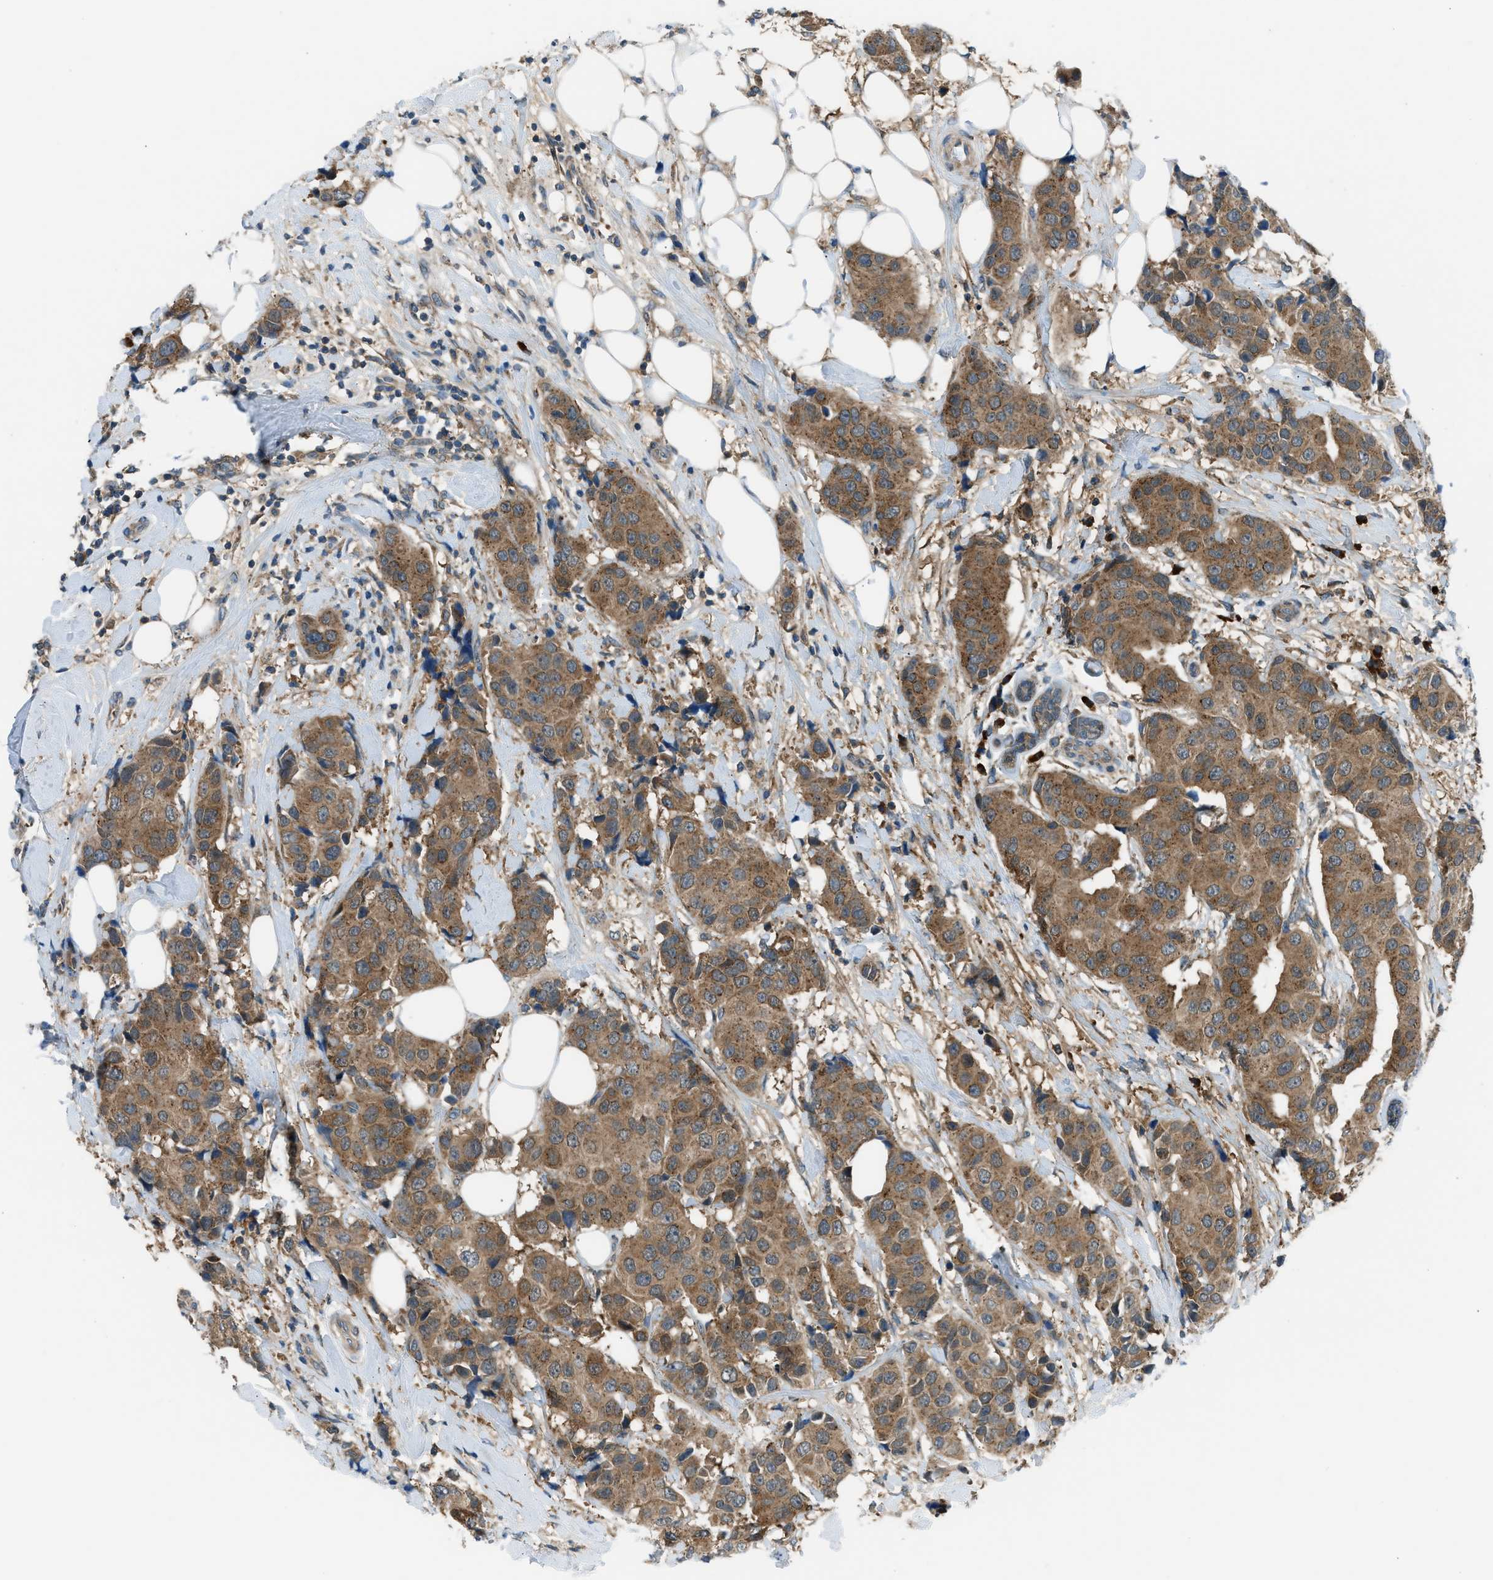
{"staining": {"intensity": "moderate", "quantity": ">75%", "location": "cytoplasmic/membranous"}, "tissue": "breast cancer", "cell_type": "Tumor cells", "image_type": "cancer", "snomed": [{"axis": "morphology", "description": "Normal tissue, NOS"}, {"axis": "morphology", "description": "Duct carcinoma"}, {"axis": "topography", "description": "Breast"}], "caption": "Human invasive ductal carcinoma (breast) stained for a protein (brown) exhibits moderate cytoplasmic/membranous positive positivity in approximately >75% of tumor cells.", "gene": "EDARADD", "patient": {"sex": "female", "age": 39}}